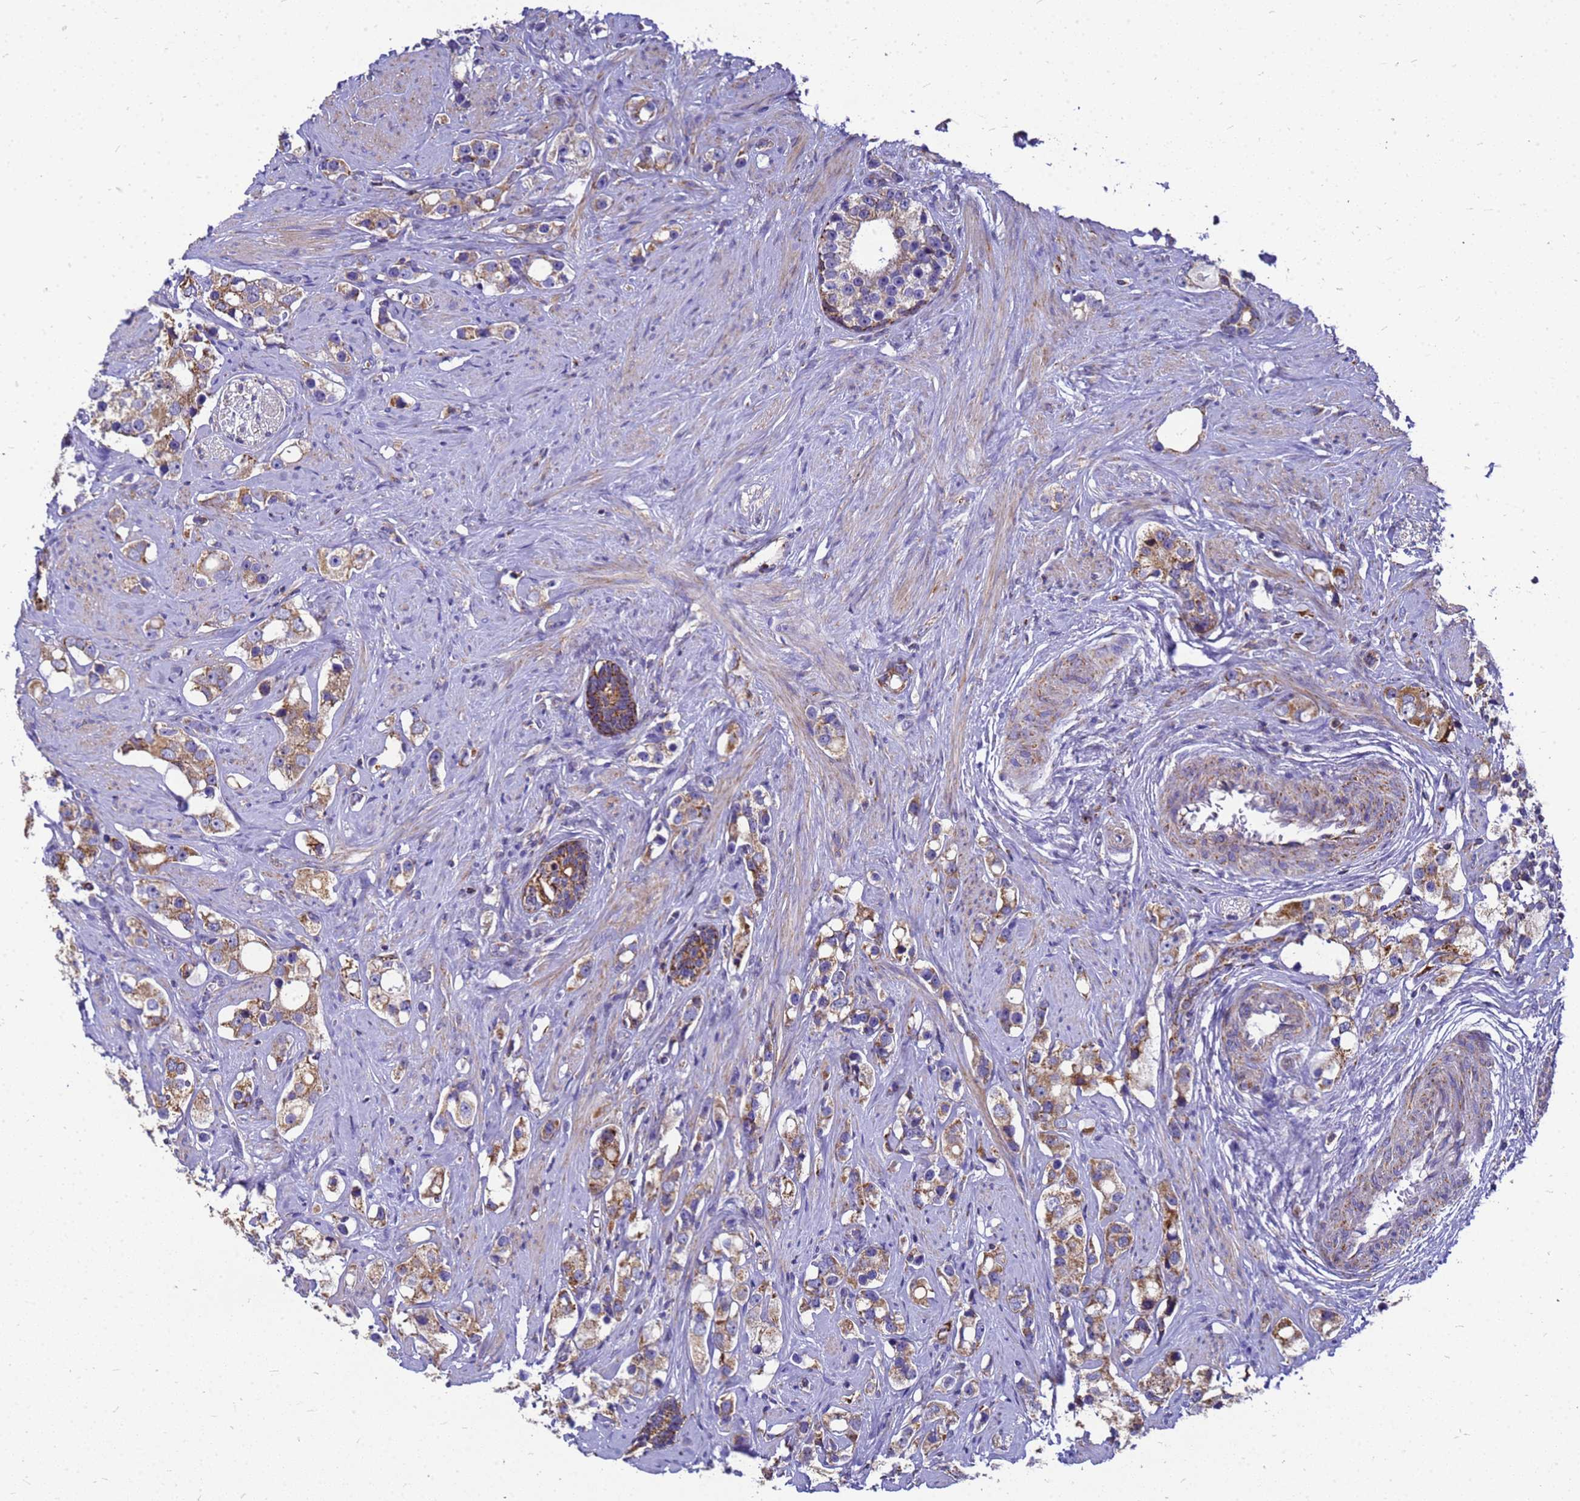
{"staining": {"intensity": "moderate", "quantity": ">75%", "location": "cytoplasmic/membranous"}, "tissue": "prostate cancer", "cell_type": "Tumor cells", "image_type": "cancer", "snomed": [{"axis": "morphology", "description": "Adenocarcinoma, High grade"}, {"axis": "topography", "description": "Prostate"}], "caption": "Protein staining of adenocarcinoma (high-grade) (prostate) tissue demonstrates moderate cytoplasmic/membranous positivity in about >75% of tumor cells.", "gene": "CMC4", "patient": {"sex": "male", "age": 63}}